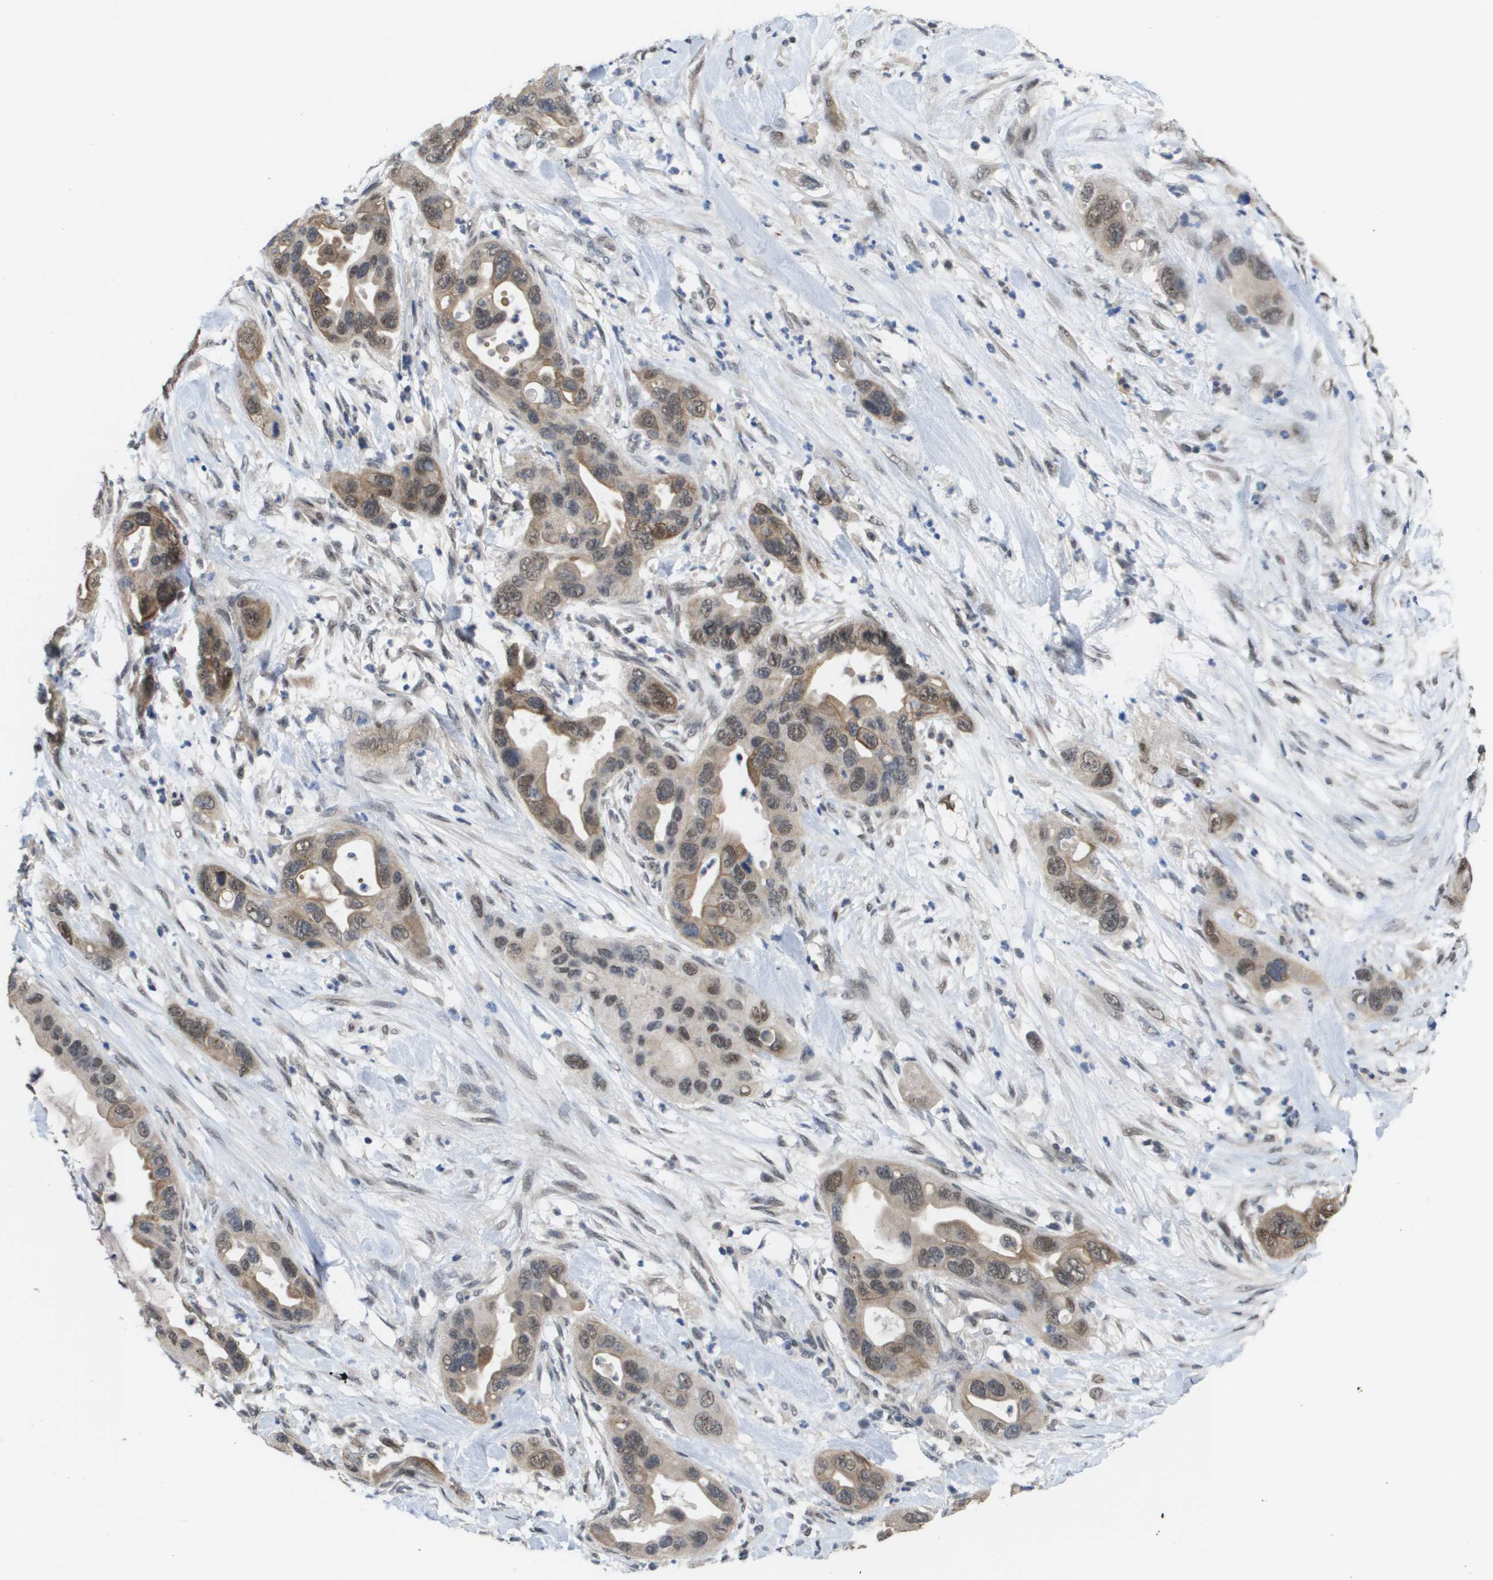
{"staining": {"intensity": "moderate", "quantity": ">75%", "location": "cytoplasmic/membranous,nuclear"}, "tissue": "pancreatic cancer", "cell_type": "Tumor cells", "image_type": "cancer", "snomed": [{"axis": "morphology", "description": "Adenocarcinoma, NOS"}, {"axis": "topography", "description": "Pancreas"}], "caption": "Immunohistochemistry (IHC) micrograph of adenocarcinoma (pancreatic) stained for a protein (brown), which shows medium levels of moderate cytoplasmic/membranous and nuclear staining in about >75% of tumor cells.", "gene": "AMBRA1", "patient": {"sex": "female", "age": 71}}